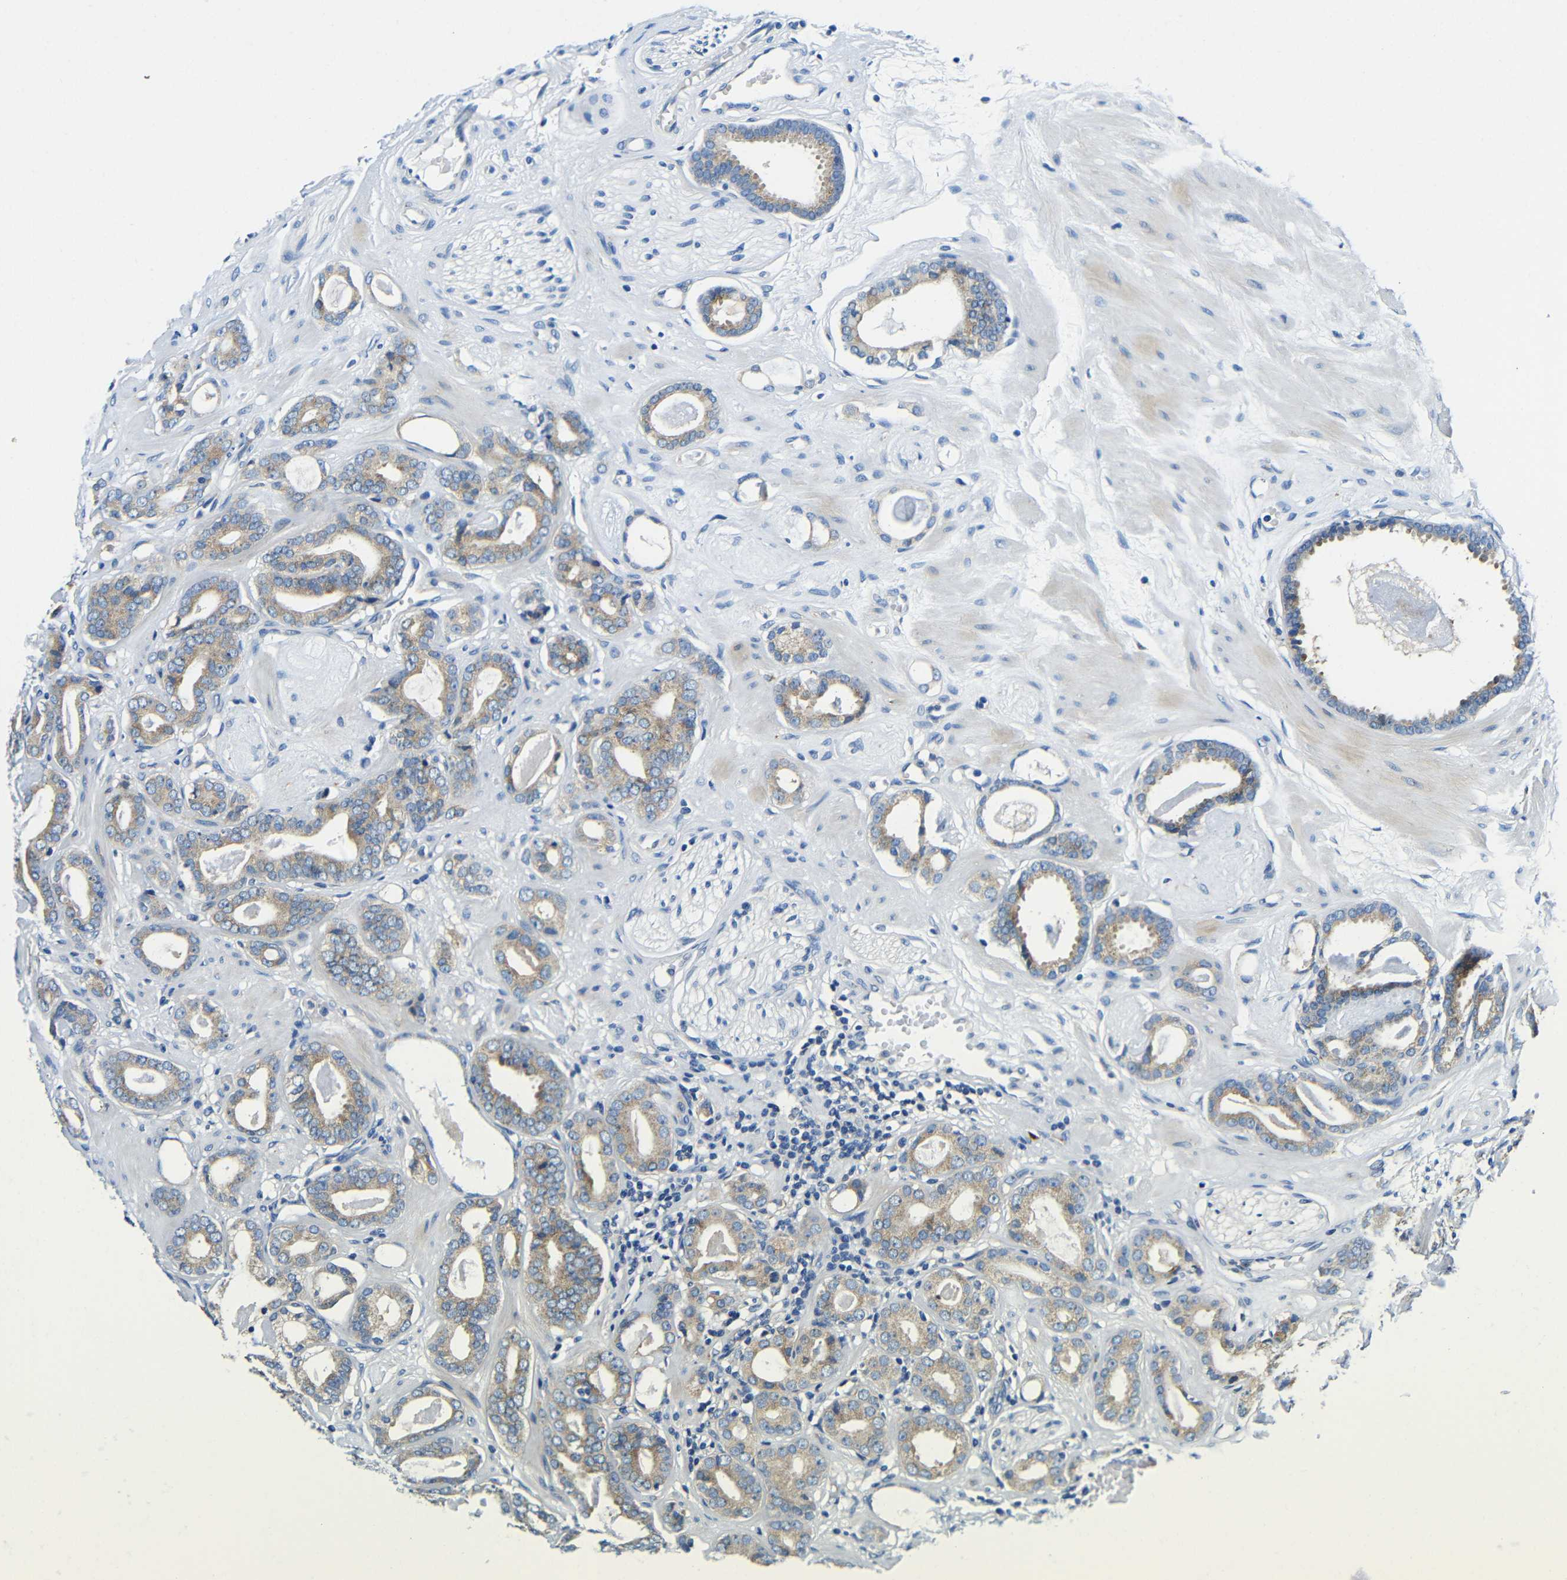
{"staining": {"intensity": "weak", "quantity": ">75%", "location": "cytoplasmic/membranous"}, "tissue": "prostate cancer", "cell_type": "Tumor cells", "image_type": "cancer", "snomed": [{"axis": "morphology", "description": "Adenocarcinoma, Low grade"}, {"axis": "topography", "description": "Prostate"}], "caption": "Human prostate cancer (adenocarcinoma (low-grade)) stained with a protein marker displays weak staining in tumor cells.", "gene": "USO1", "patient": {"sex": "male", "age": 53}}